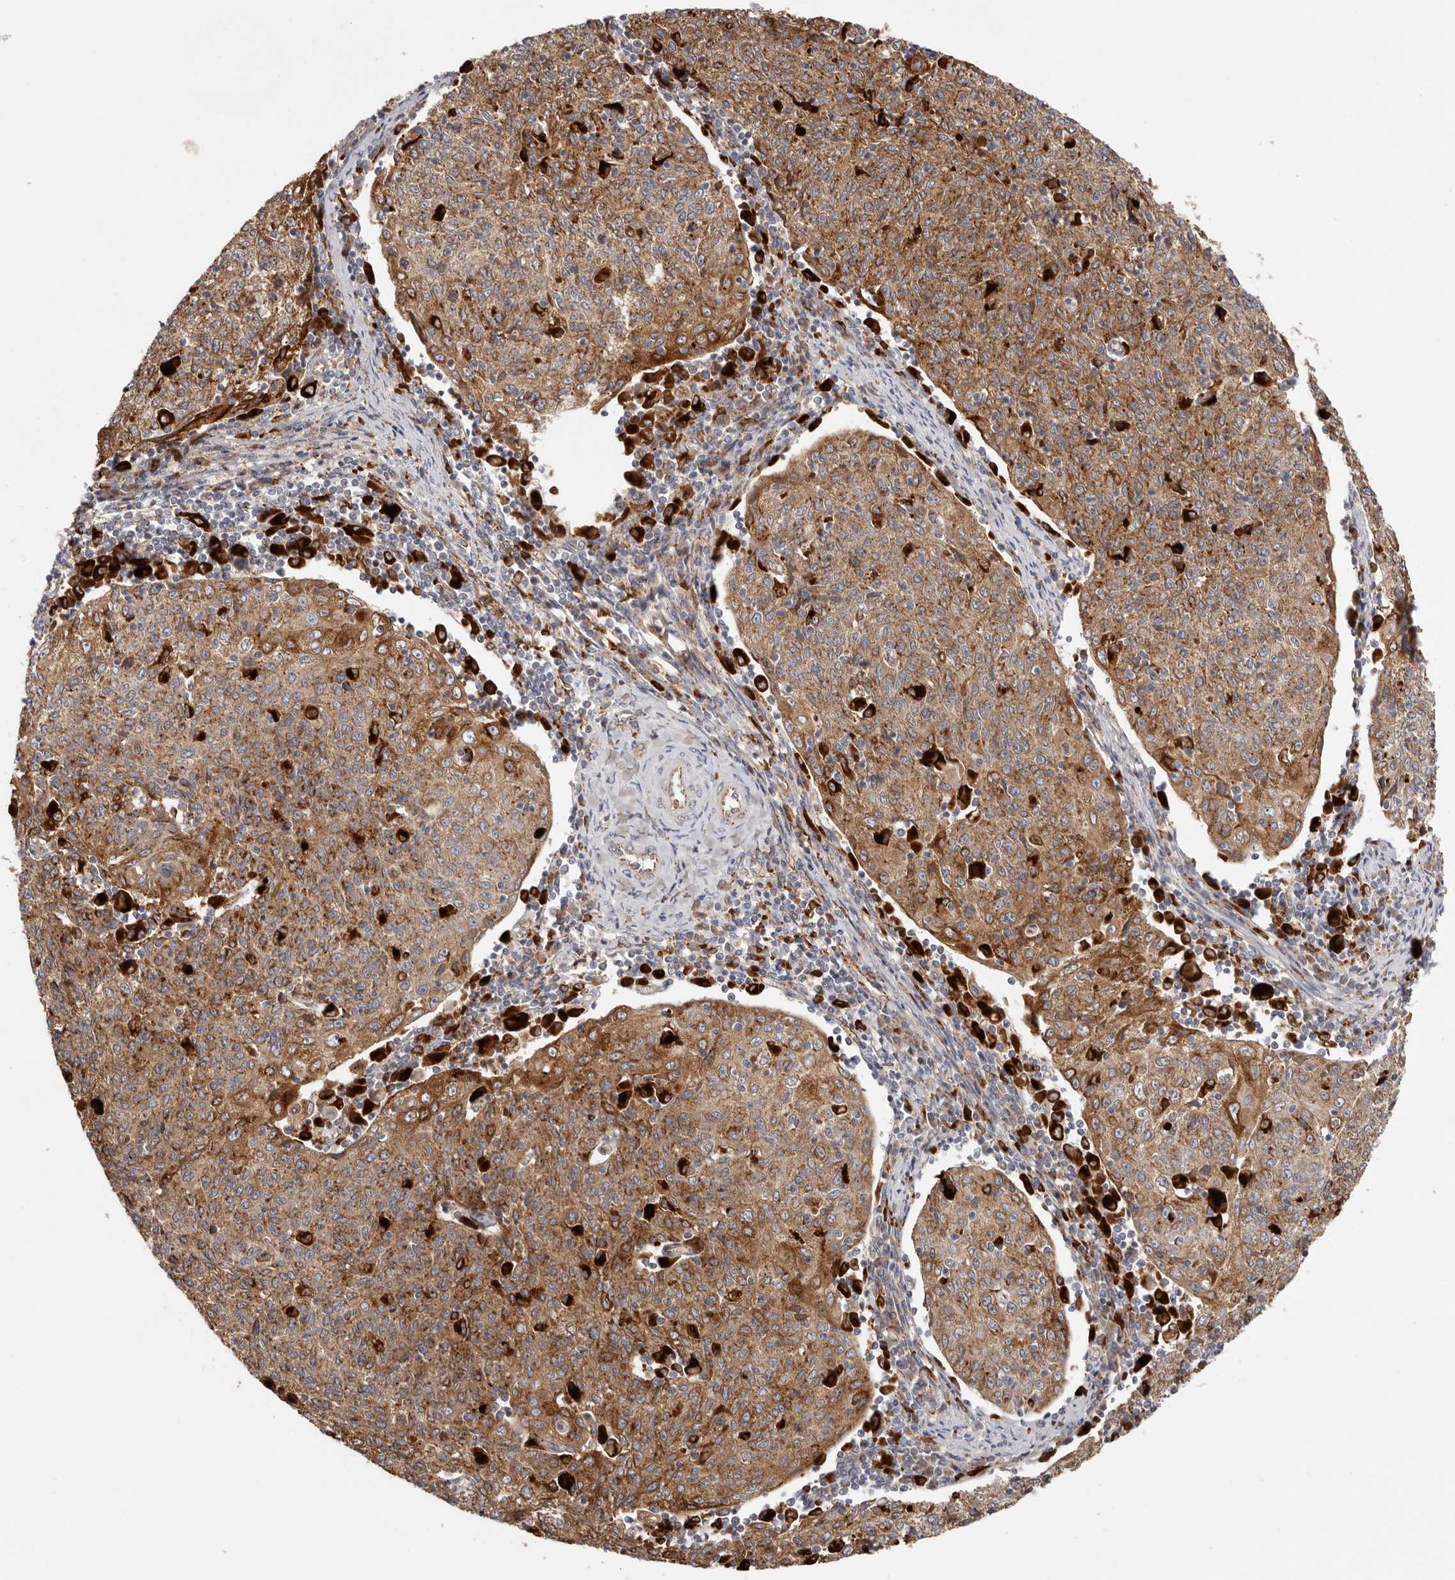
{"staining": {"intensity": "moderate", "quantity": ">75%", "location": "cytoplasmic/membranous"}, "tissue": "cervical cancer", "cell_type": "Tumor cells", "image_type": "cancer", "snomed": [{"axis": "morphology", "description": "Squamous cell carcinoma, NOS"}, {"axis": "topography", "description": "Cervix"}], "caption": "Cervical squamous cell carcinoma was stained to show a protein in brown. There is medium levels of moderate cytoplasmic/membranous positivity in approximately >75% of tumor cells. The protein of interest is stained brown, and the nuclei are stained in blue (DAB IHC with brightfield microscopy, high magnification).", "gene": "GRN", "patient": {"sex": "female", "age": 48}}